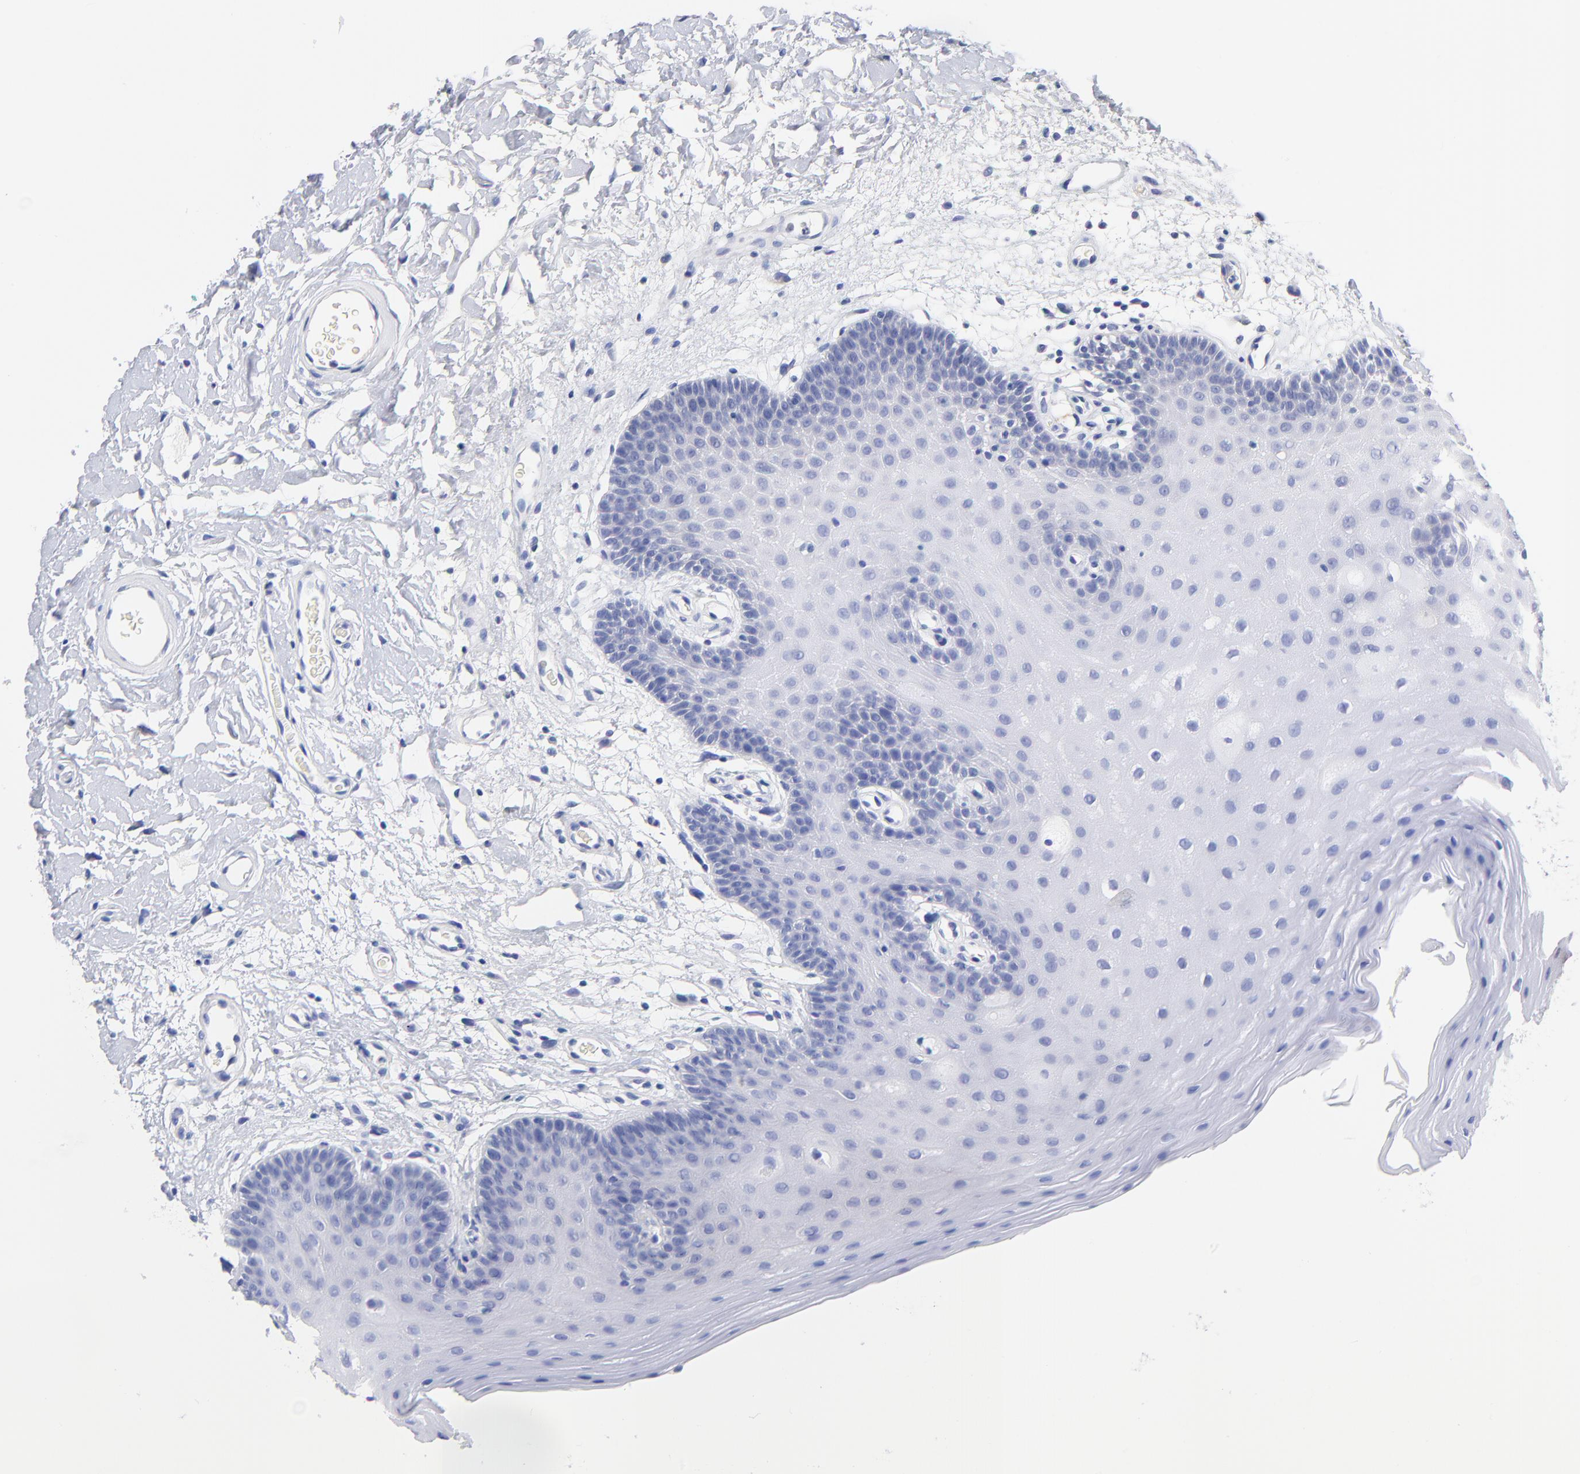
{"staining": {"intensity": "negative", "quantity": "none", "location": "none"}, "tissue": "oral mucosa", "cell_type": "Squamous epithelial cells", "image_type": "normal", "snomed": [{"axis": "morphology", "description": "Normal tissue, NOS"}, {"axis": "morphology", "description": "Squamous cell carcinoma, NOS"}, {"axis": "topography", "description": "Skeletal muscle"}, {"axis": "topography", "description": "Oral tissue"}, {"axis": "topography", "description": "Head-Neck"}], "caption": "This is a micrograph of immunohistochemistry (IHC) staining of normal oral mucosa, which shows no expression in squamous epithelial cells.", "gene": "RIBC2", "patient": {"sex": "male", "age": 71}}